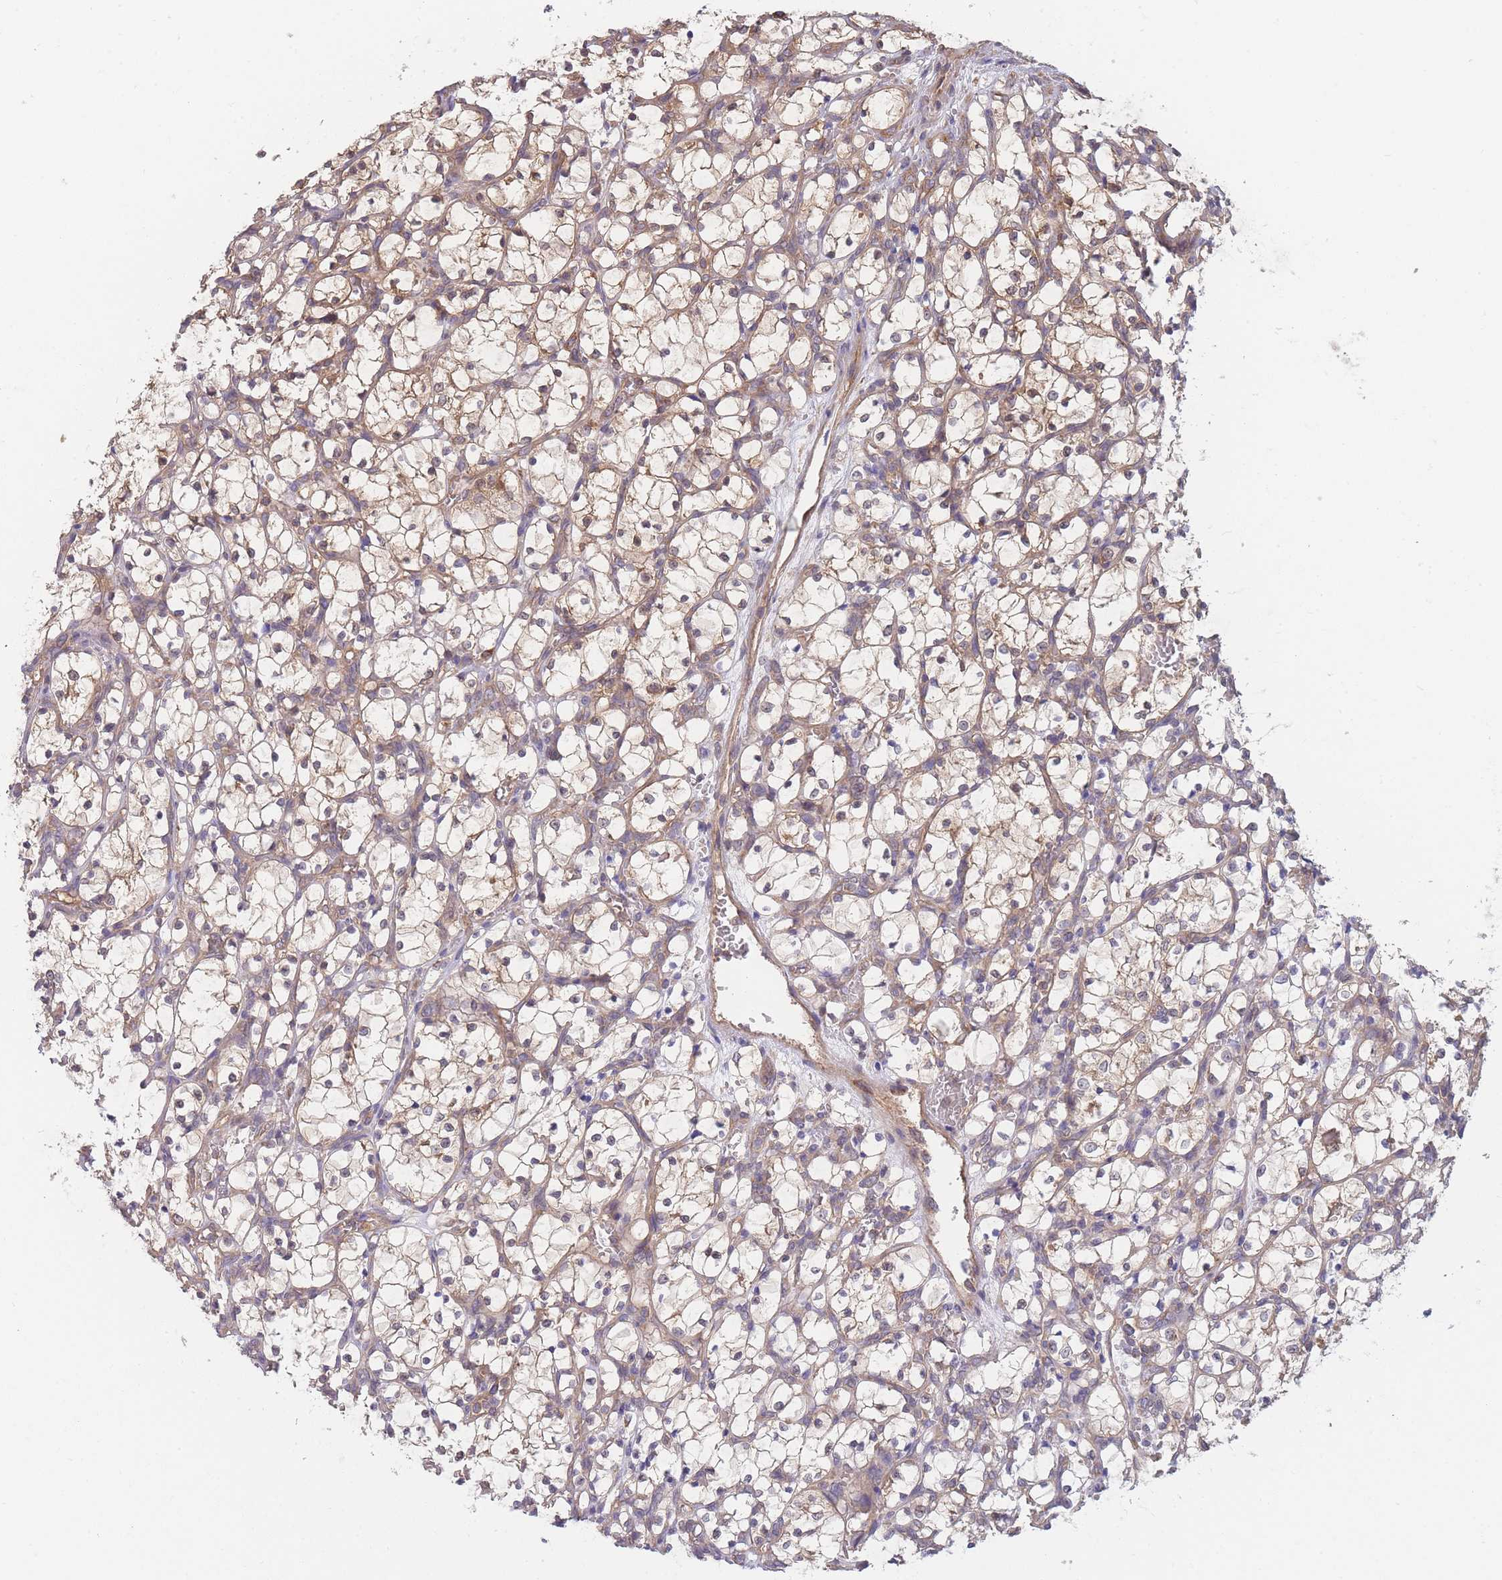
{"staining": {"intensity": "moderate", "quantity": ">75%", "location": "cytoplasmic/membranous"}, "tissue": "renal cancer", "cell_type": "Tumor cells", "image_type": "cancer", "snomed": [{"axis": "morphology", "description": "Adenocarcinoma, NOS"}, {"axis": "topography", "description": "Kidney"}], "caption": "There is medium levels of moderate cytoplasmic/membranous staining in tumor cells of adenocarcinoma (renal), as demonstrated by immunohistochemical staining (brown color).", "gene": "MRPS18B", "patient": {"sex": "female", "age": 69}}